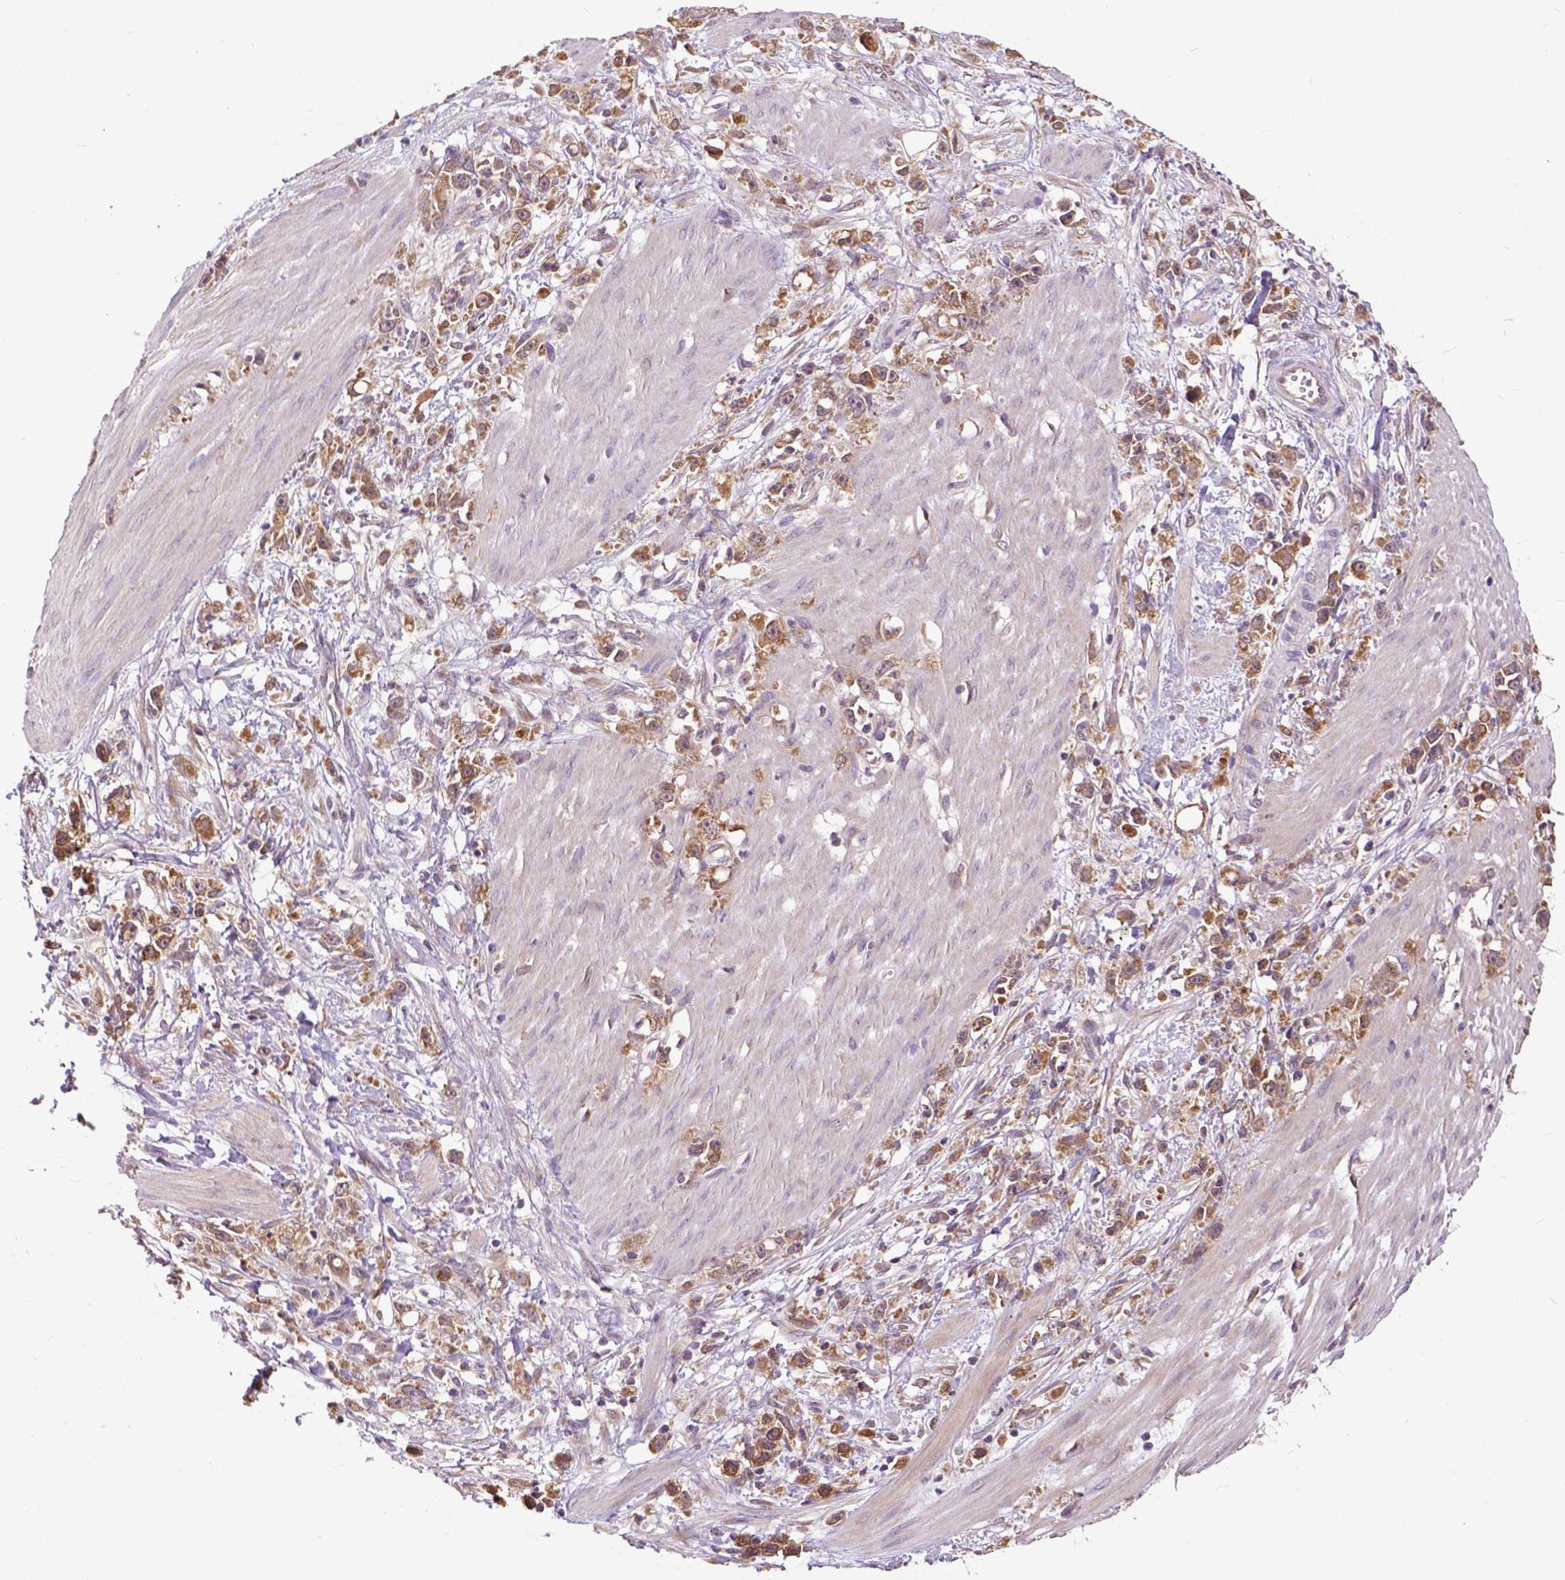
{"staining": {"intensity": "moderate", "quantity": ">75%", "location": "cytoplasmic/membranous"}, "tissue": "stomach cancer", "cell_type": "Tumor cells", "image_type": "cancer", "snomed": [{"axis": "morphology", "description": "Adenocarcinoma, NOS"}, {"axis": "topography", "description": "Stomach"}], "caption": "Moderate cytoplasmic/membranous expression is identified in about >75% of tumor cells in stomach cancer.", "gene": "ARL1", "patient": {"sex": "female", "age": 59}}